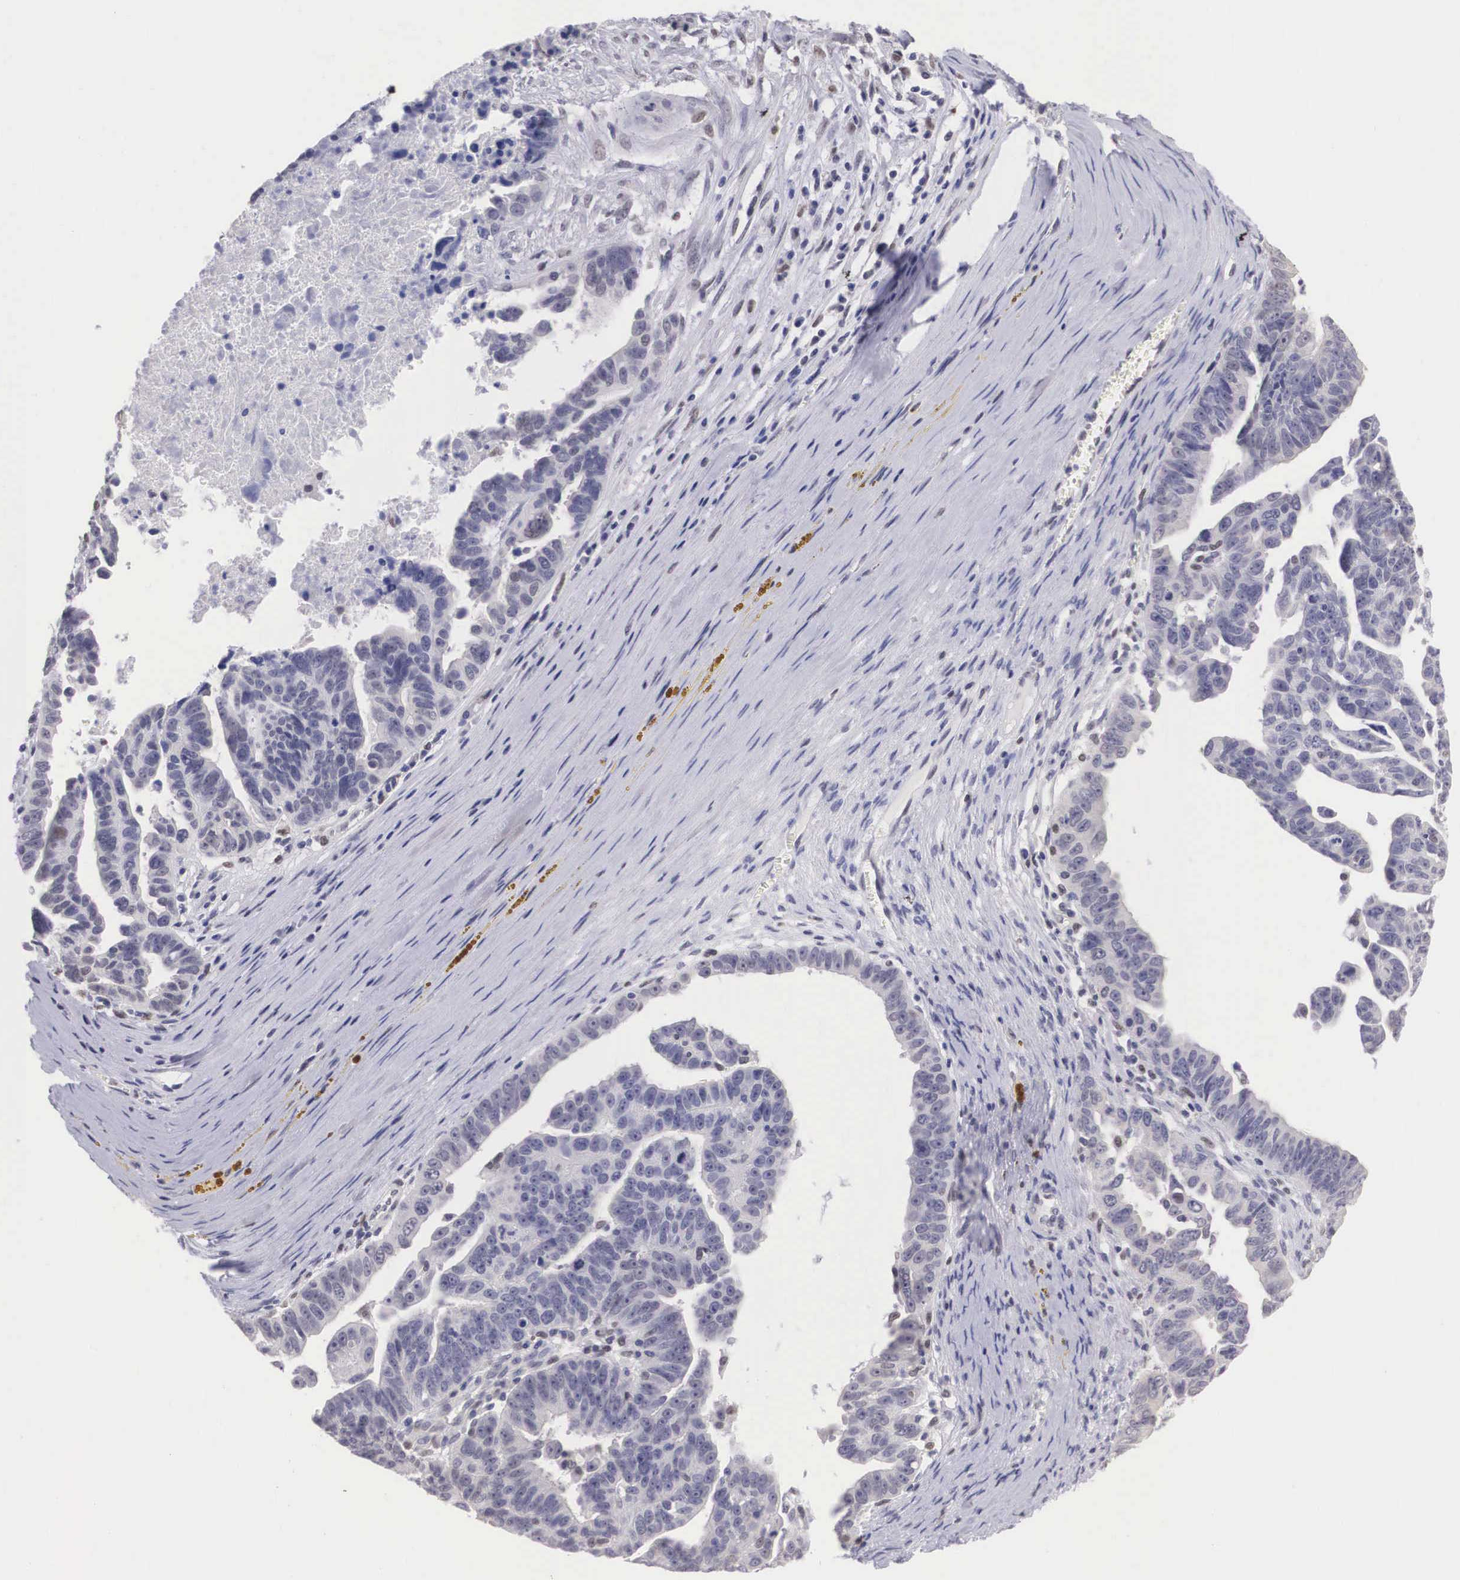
{"staining": {"intensity": "negative", "quantity": "none", "location": "none"}, "tissue": "ovarian cancer", "cell_type": "Tumor cells", "image_type": "cancer", "snomed": [{"axis": "morphology", "description": "Carcinoma, endometroid"}, {"axis": "morphology", "description": "Cystadenocarcinoma, serous, NOS"}, {"axis": "topography", "description": "Ovary"}], "caption": "Immunohistochemical staining of human ovarian serous cystadenocarcinoma reveals no significant expression in tumor cells.", "gene": "ETV6", "patient": {"sex": "female", "age": 45}}